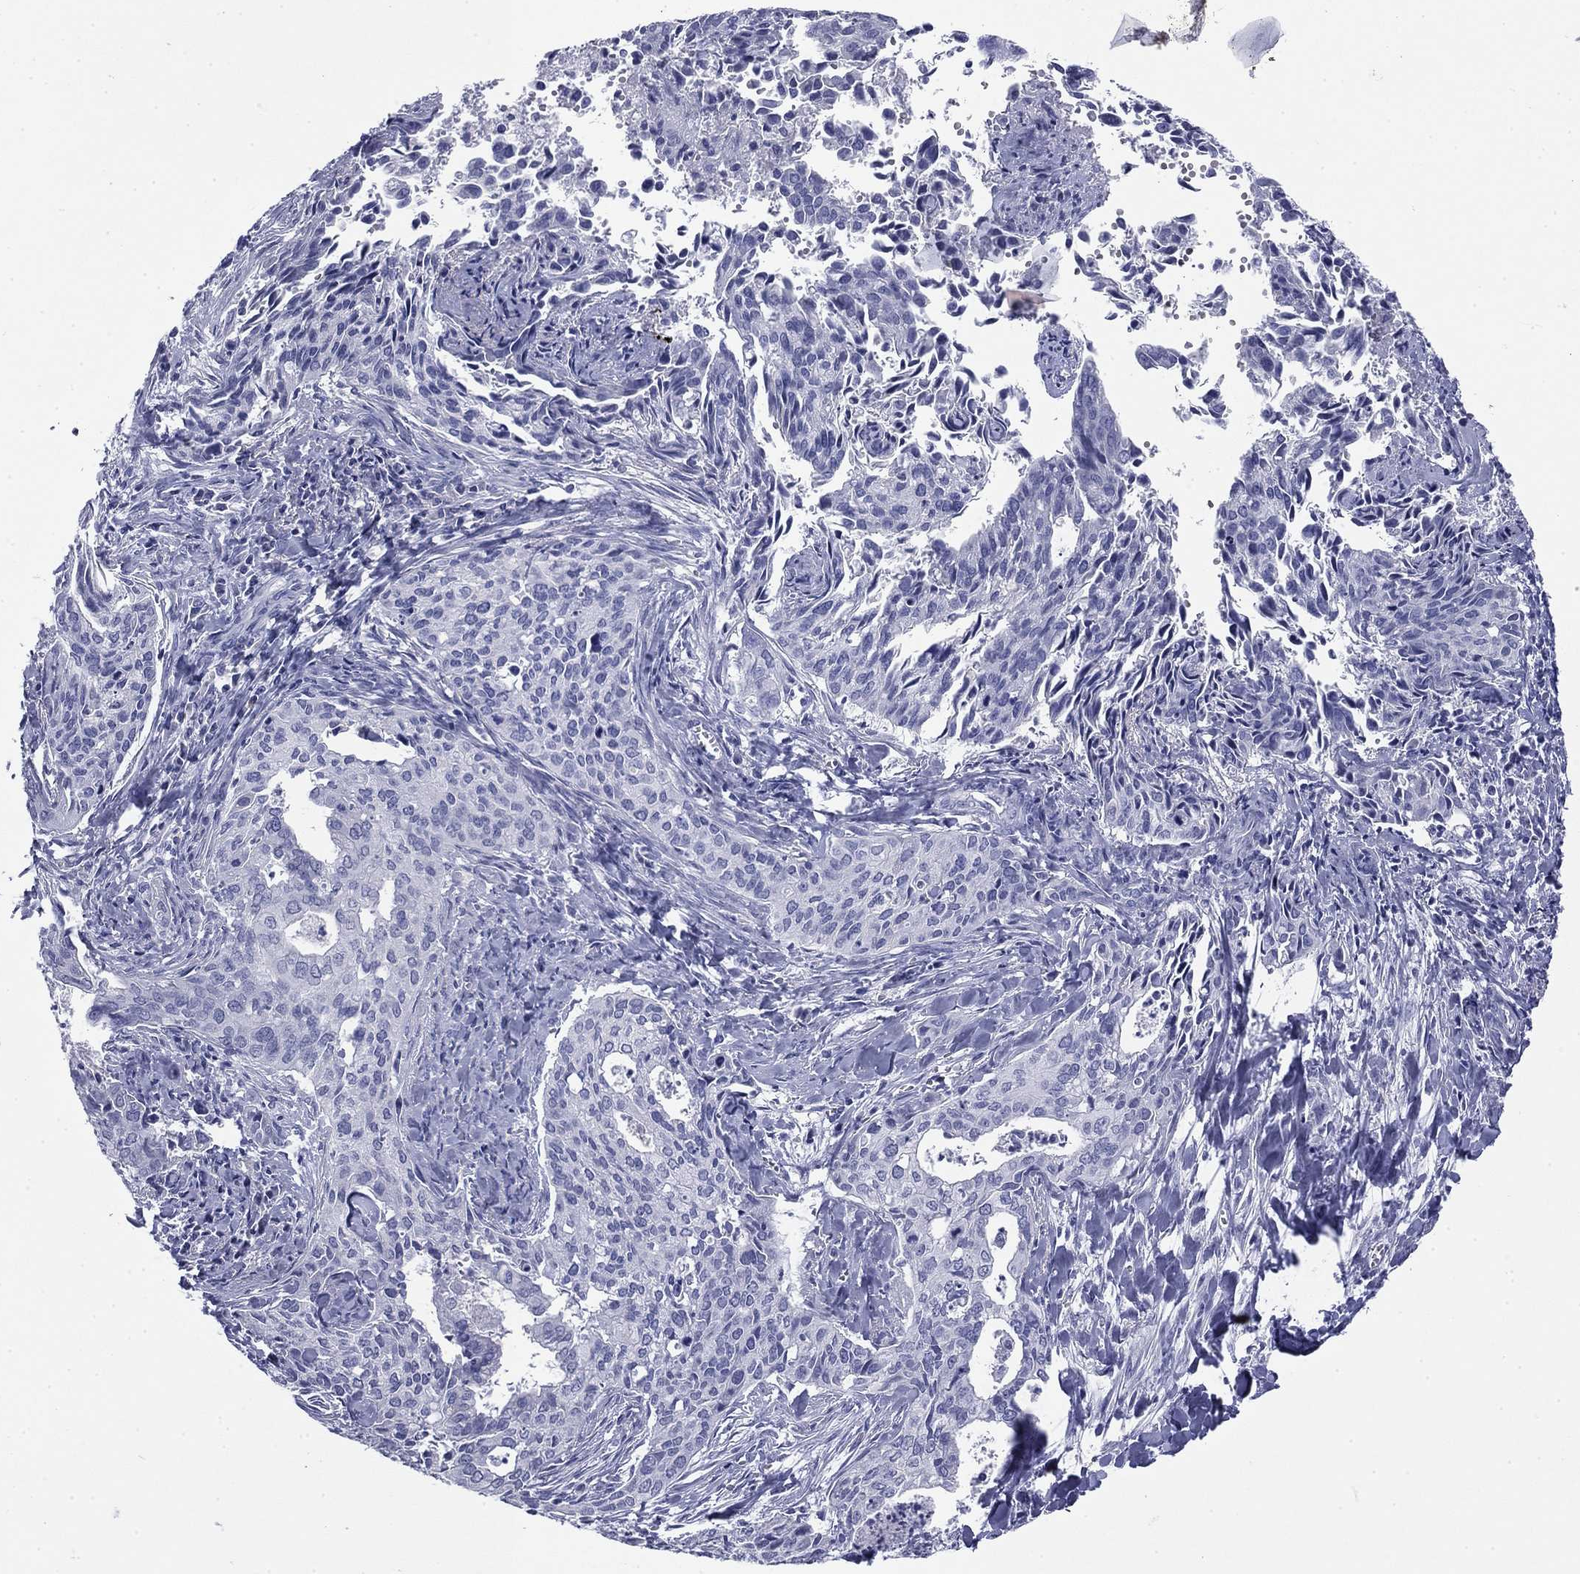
{"staining": {"intensity": "negative", "quantity": "none", "location": "none"}, "tissue": "cervical cancer", "cell_type": "Tumor cells", "image_type": "cancer", "snomed": [{"axis": "morphology", "description": "Squamous cell carcinoma, NOS"}, {"axis": "topography", "description": "Cervix"}], "caption": "This micrograph is of cervical cancer (squamous cell carcinoma) stained with immunohistochemistry to label a protein in brown with the nuclei are counter-stained blue. There is no positivity in tumor cells.", "gene": "ABCC2", "patient": {"sex": "female", "age": 29}}